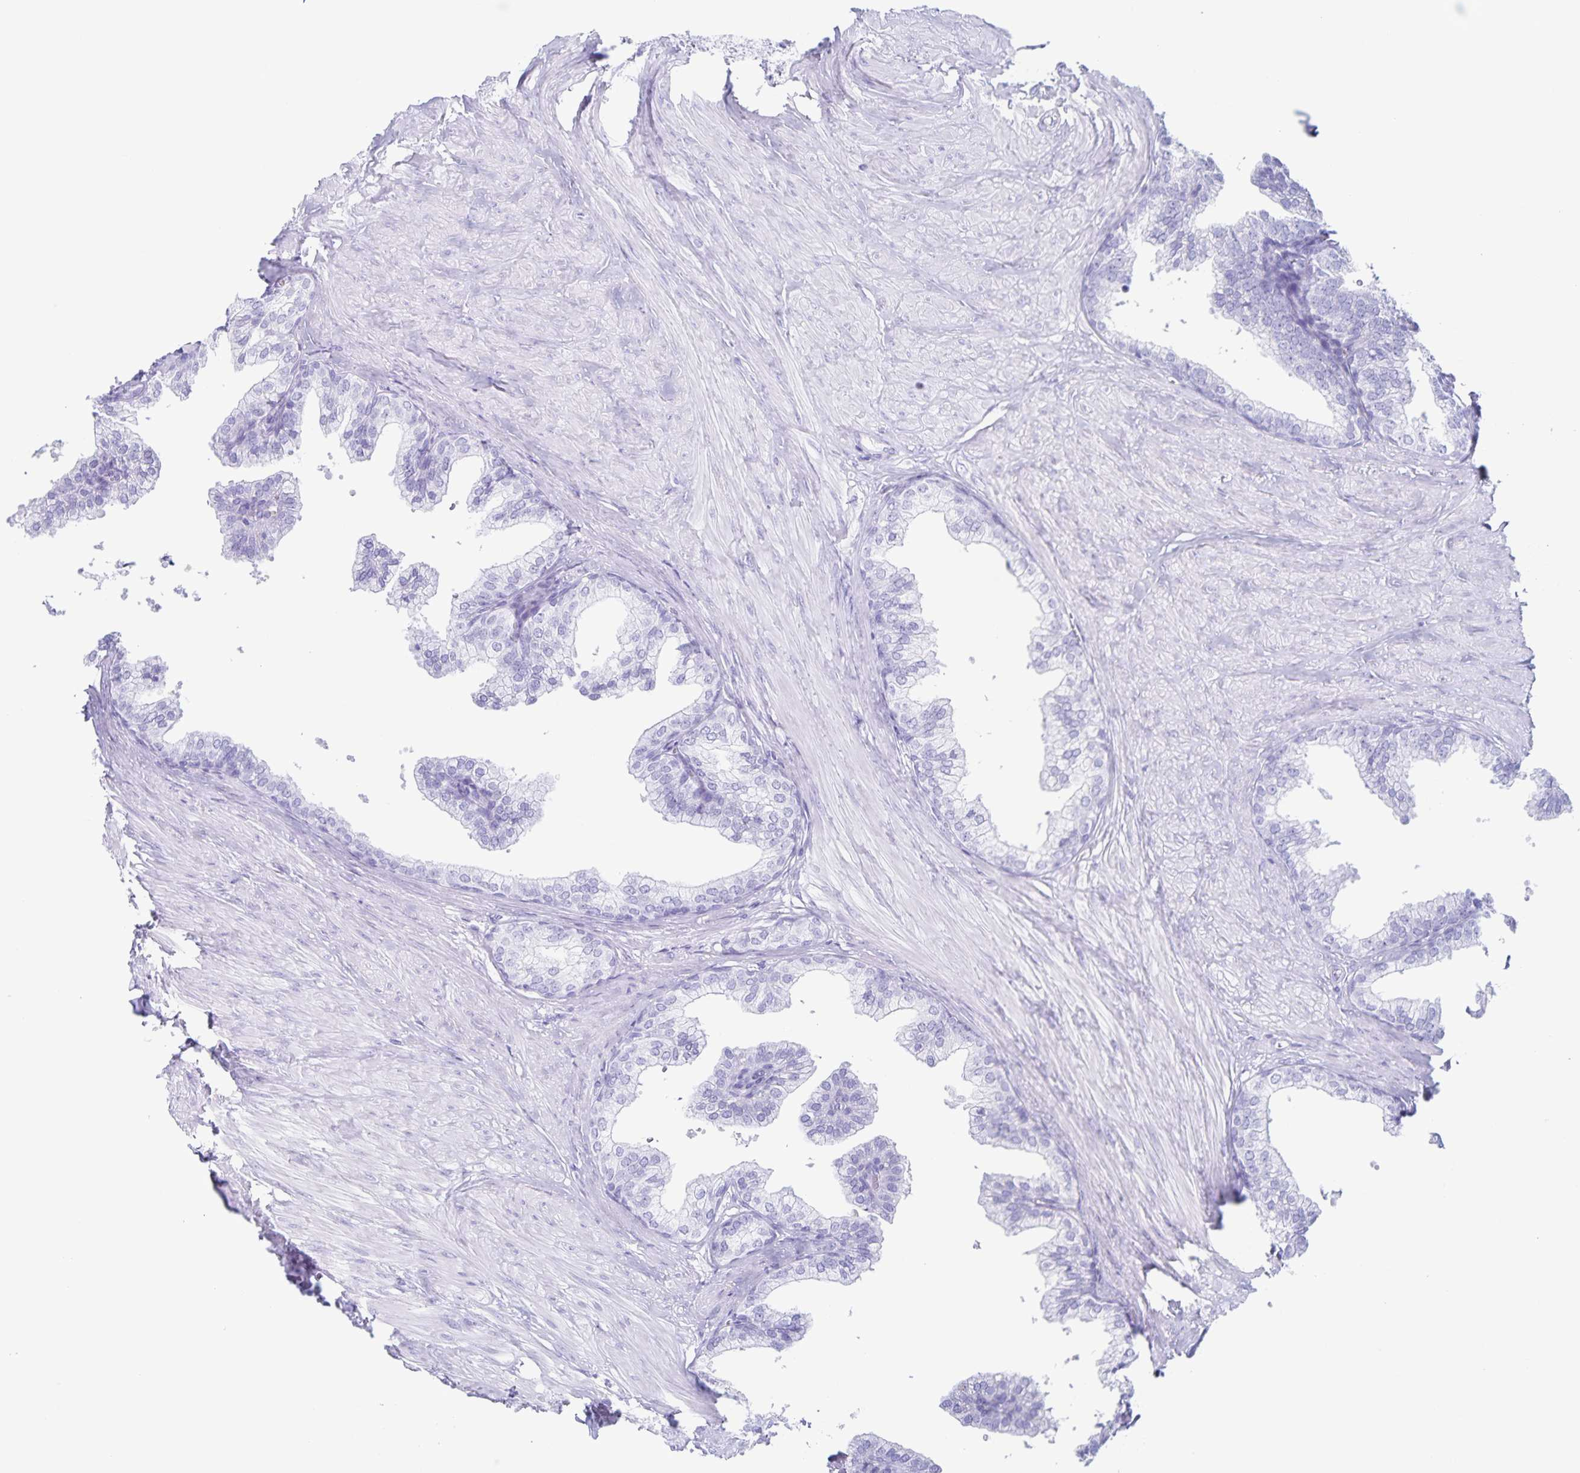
{"staining": {"intensity": "negative", "quantity": "none", "location": "none"}, "tissue": "prostate", "cell_type": "Glandular cells", "image_type": "normal", "snomed": [{"axis": "morphology", "description": "Normal tissue, NOS"}, {"axis": "topography", "description": "Prostate"}, {"axis": "topography", "description": "Peripheral nerve tissue"}], "caption": "High magnification brightfield microscopy of unremarkable prostate stained with DAB (brown) and counterstained with hematoxylin (blue): glandular cells show no significant expression. (Stains: DAB immunohistochemistry (IHC) with hematoxylin counter stain, Microscopy: brightfield microscopy at high magnification).", "gene": "C12orf56", "patient": {"sex": "male", "age": 55}}